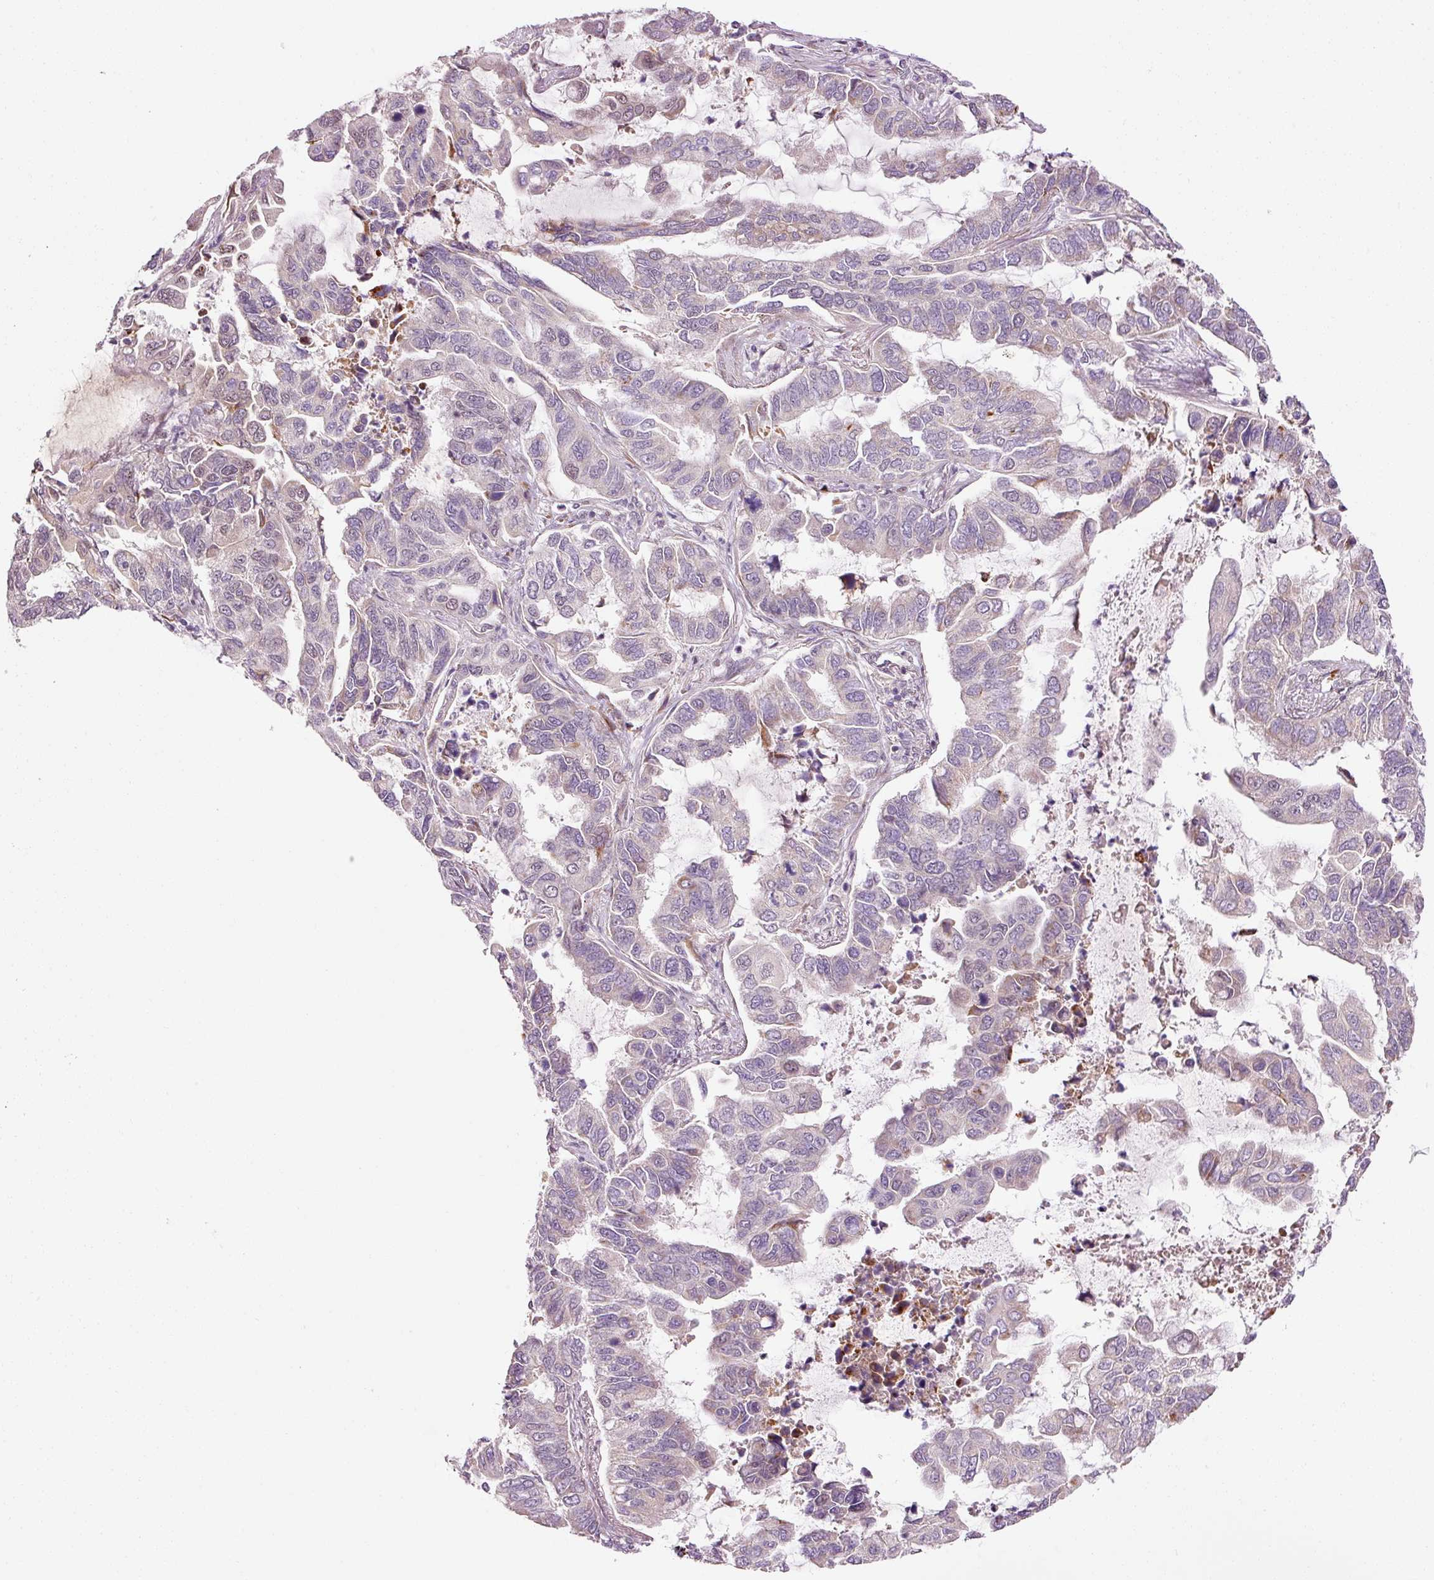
{"staining": {"intensity": "negative", "quantity": "none", "location": "none"}, "tissue": "lung cancer", "cell_type": "Tumor cells", "image_type": "cancer", "snomed": [{"axis": "morphology", "description": "Adenocarcinoma, NOS"}, {"axis": "topography", "description": "Lung"}], "caption": "Immunohistochemical staining of human lung adenocarcinoma displays no significant positivity in tumor cells.", "gene": "ANKRD20A1", "patient": {"sex": "male", "age": 64}}